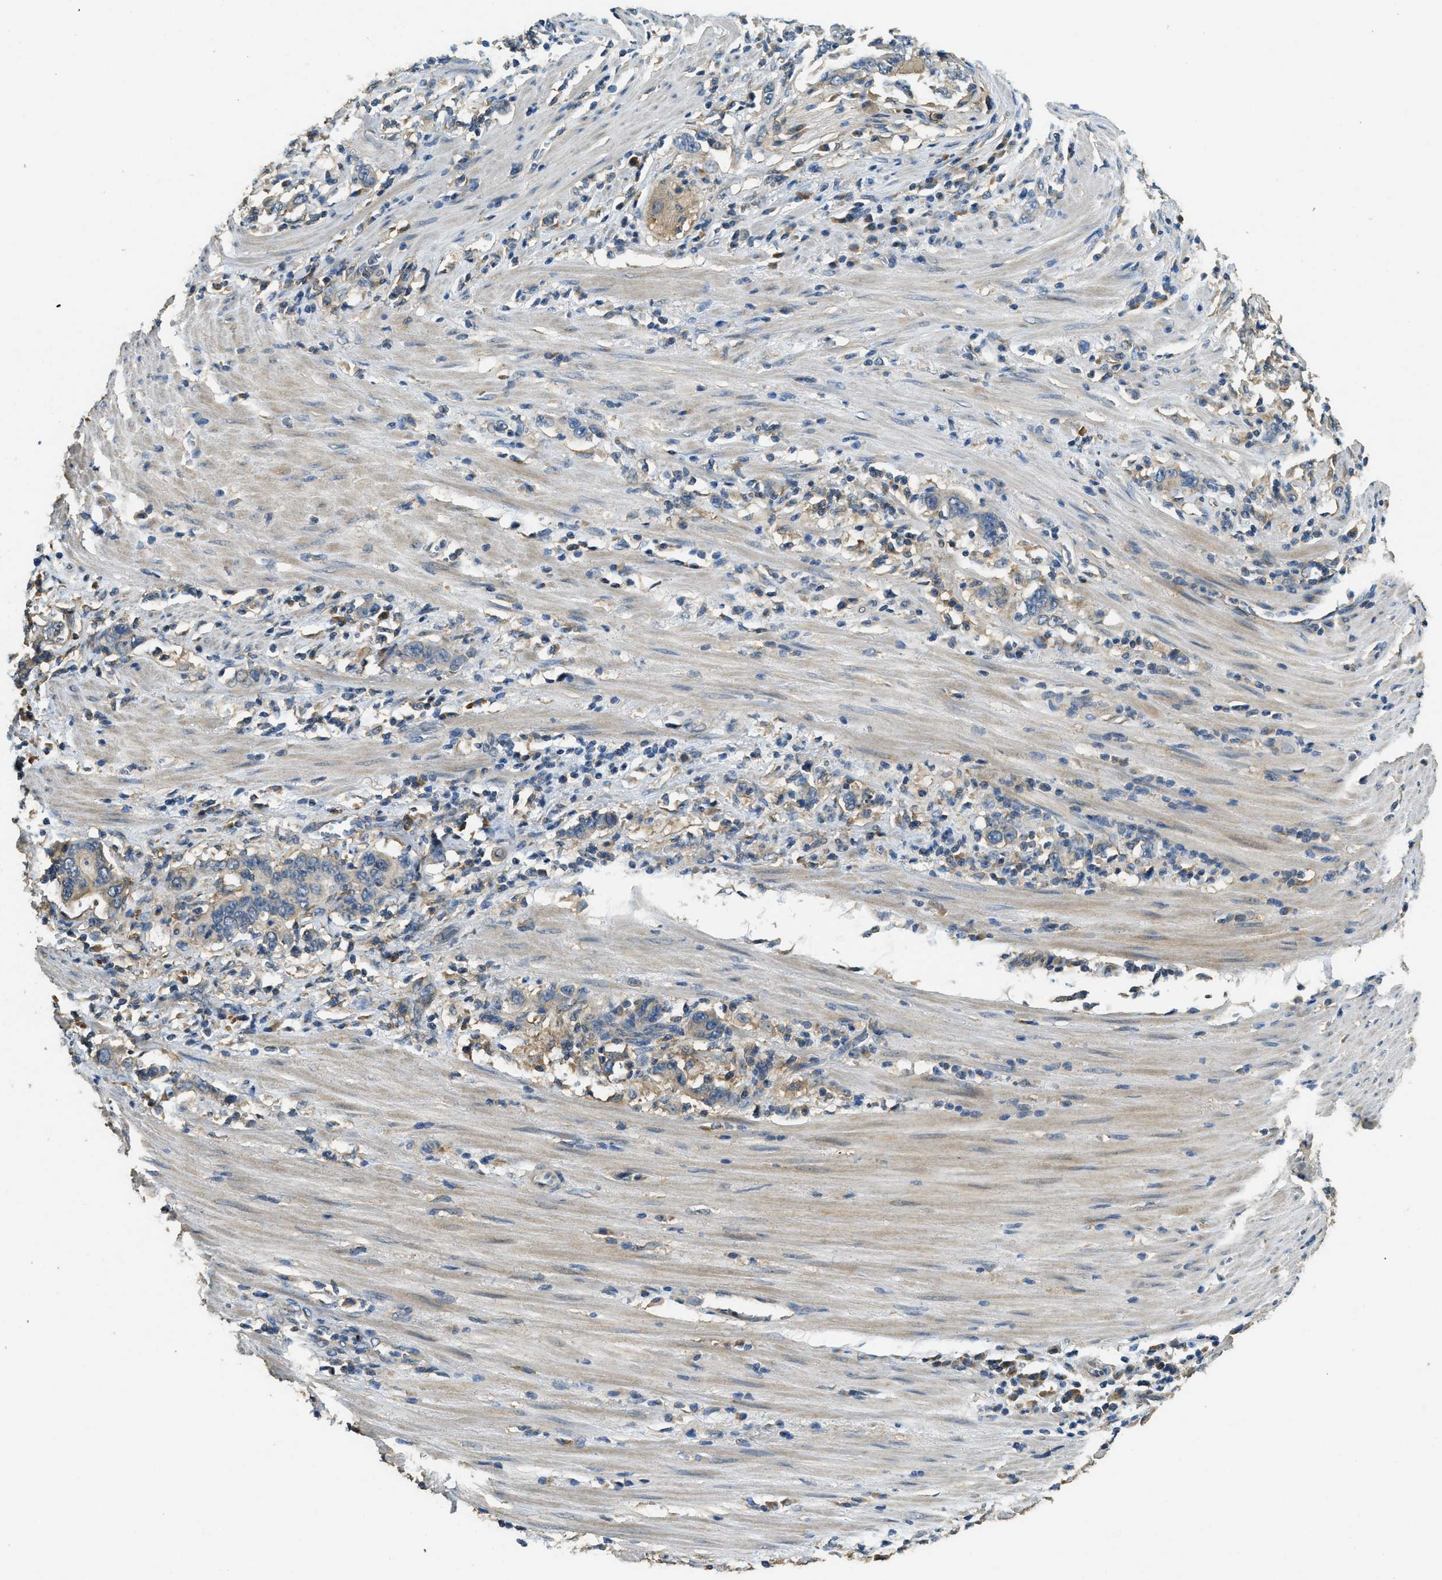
{"staining": {"intensity": "weak", "quantity": "<25%", "location": "cytoplasmic/membranous"}, "tissue": "stomach cancer", "cell_type": "Tumor cells", "image_type": "cancer", "snomed": [{"axis": "morphology", "description": "Adenocarcinoma, NOS"}, {"axis": "topography", "description": "Stomach, lower"}], "caption": "The photomicrograph shows no significant expression in tumor cells of stomach cancer.", "gene": "CD276", "patient": {"sex": "female", "age": 72}}